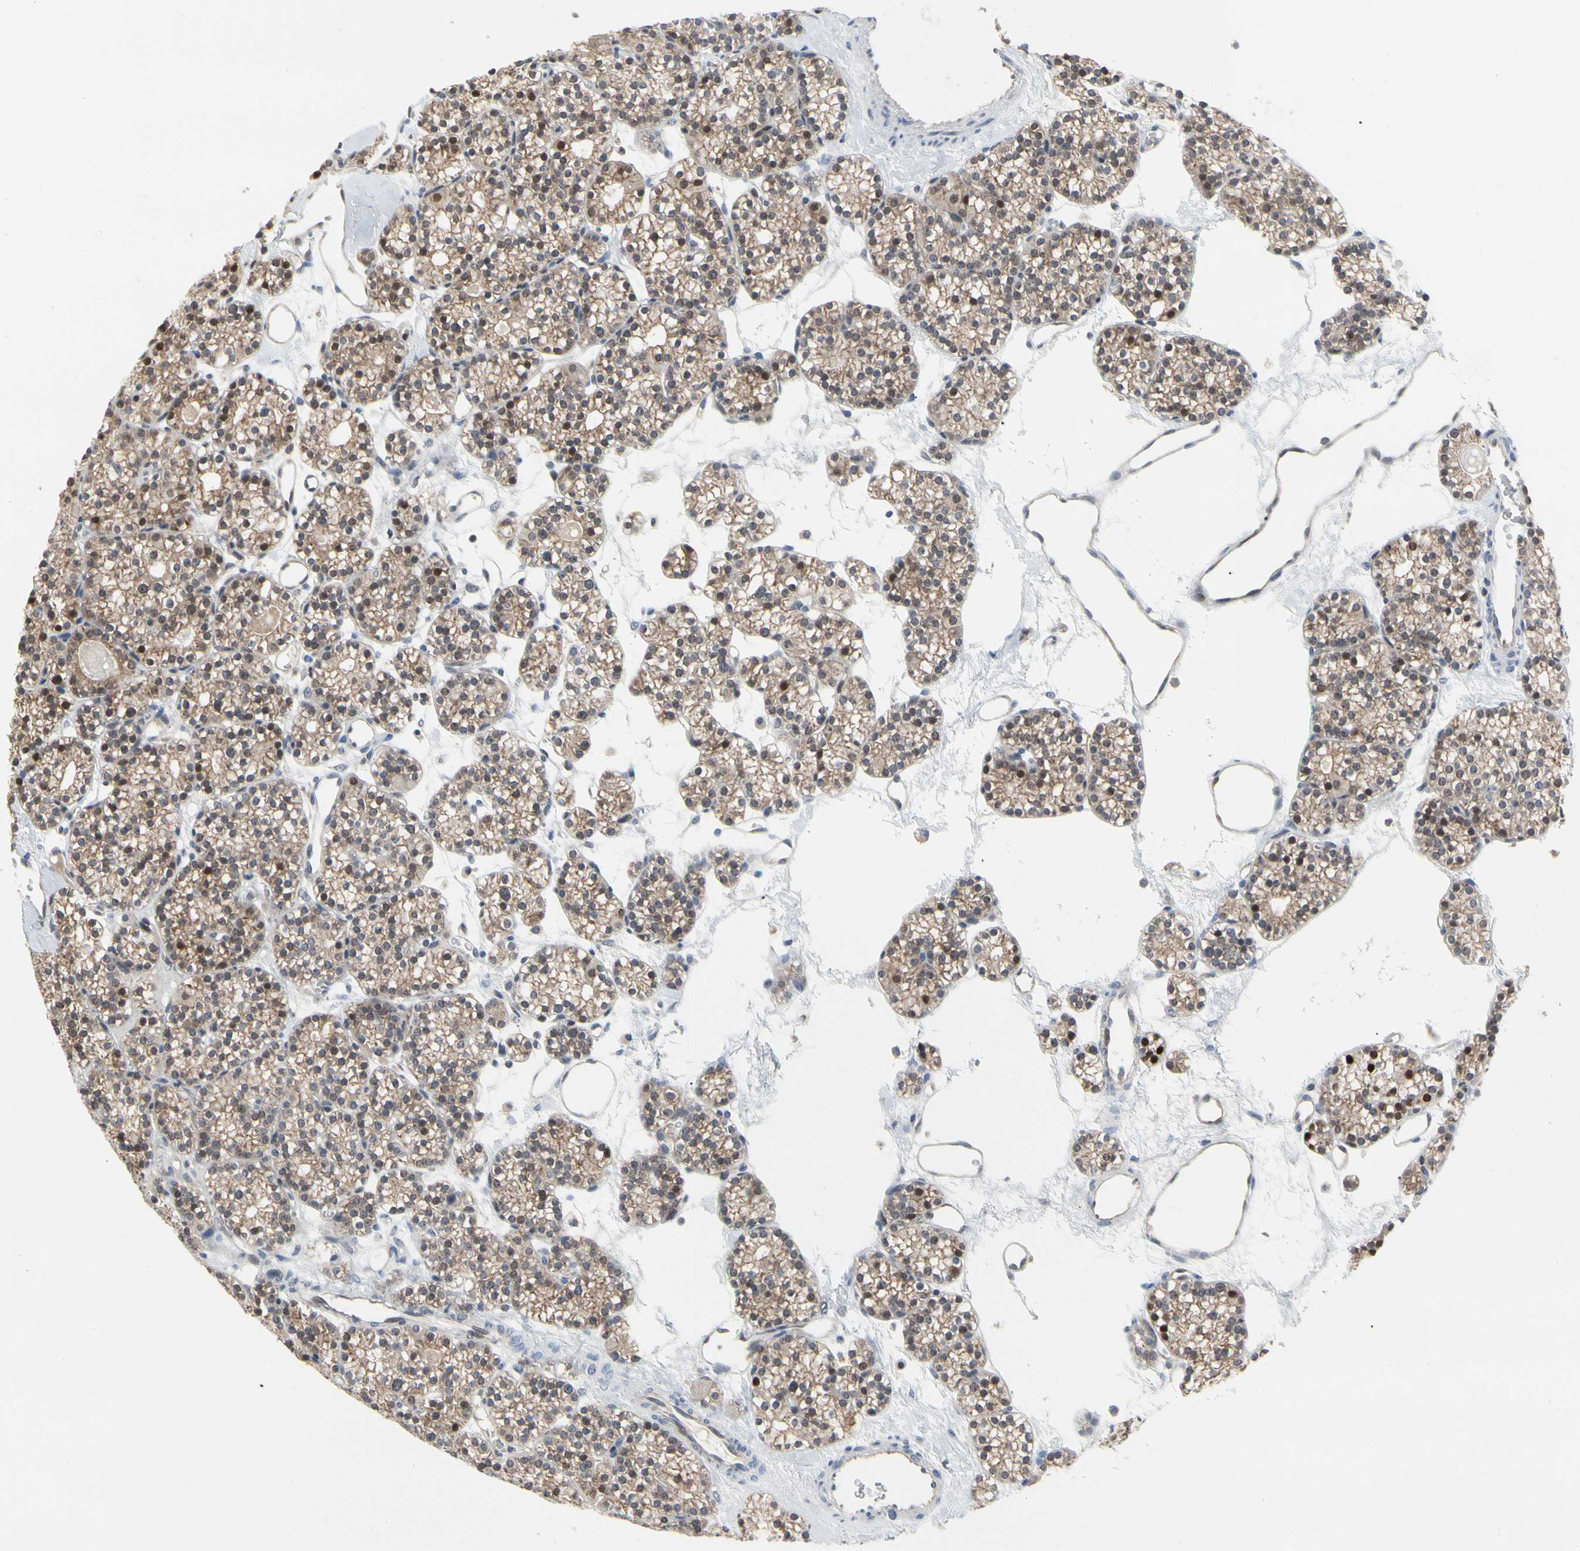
{"staining": {"intensity": "moderate", "quantity": ">75%", "location": "cytoplasmic/membranous,nuclear"}, "tissue": "parathyroid gland", "cell_type": "Glandular cells", "image_type": "normal", "snomed": [{"axis": "morphology", "description": "Normal tissue, NOS"}, {"axis": "topography", "description": "Parathyroid gland"}], "caption": "A photomicrograph of parathyroid gland stained for a protein shows moderate cytoplasmic/membranous,nuclear brown staining in glandular cells.", "gene": "CDK5", "patient": {"sex": "female", "age": 64}}